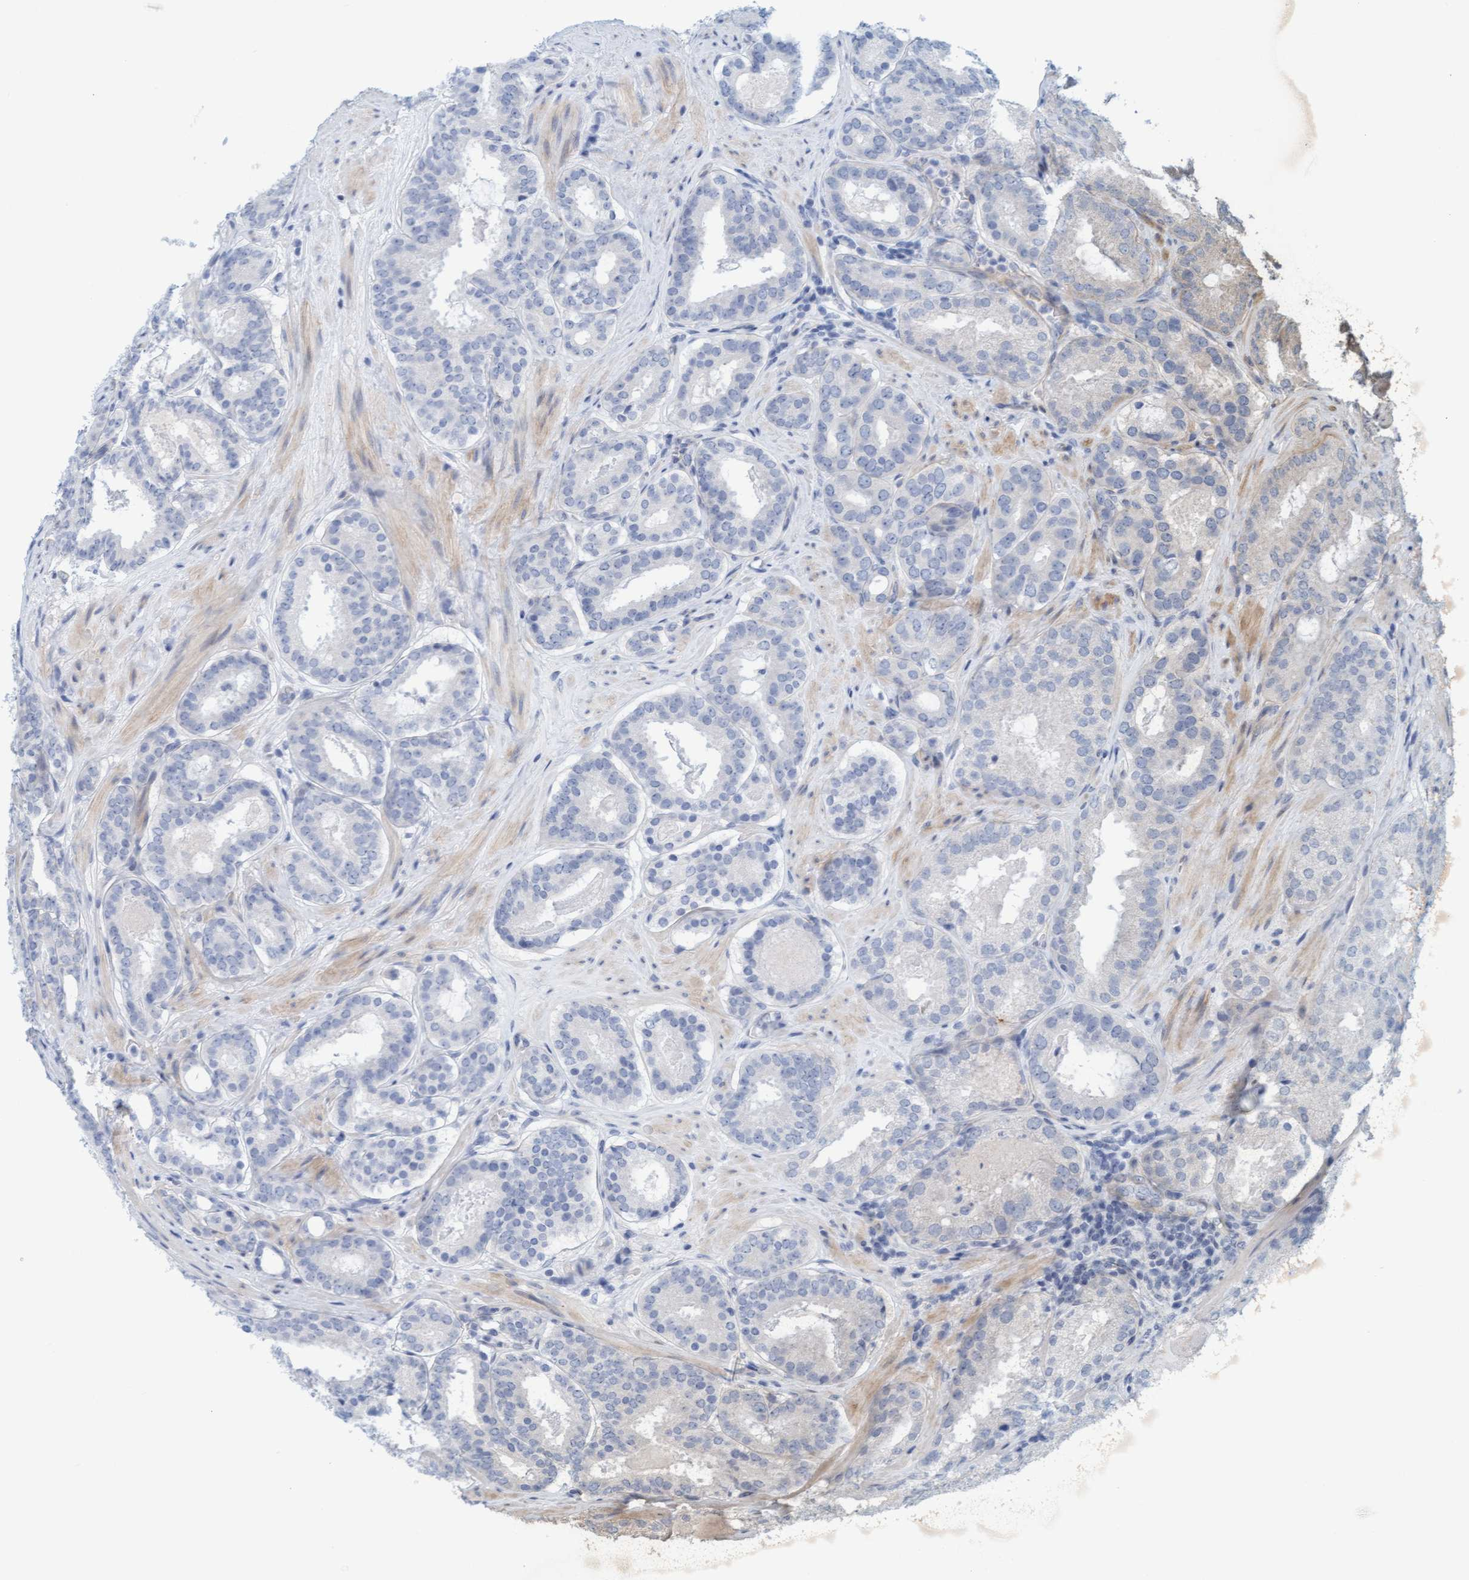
{"staining": {"intensity": "negative", "quantity": "none", "location": "none"}, "tissue": "prostate cancer", "cell_type": "Tumor cells", "image_type": "cancer", "snomed": [{"axis": "morphology", "description": "Adenocarcinoma, Low grade"}, {"axis": "topography", "description": "Prostate"}], "caption": "Tumor cells are negative for protein expression in human prostate low-grade adenocarcinoma. (DAB IHC visualized using brightfield microscopy, high magnification).", "gene": "TSTD2", "patient": {"sex": "male", "age": 69}}